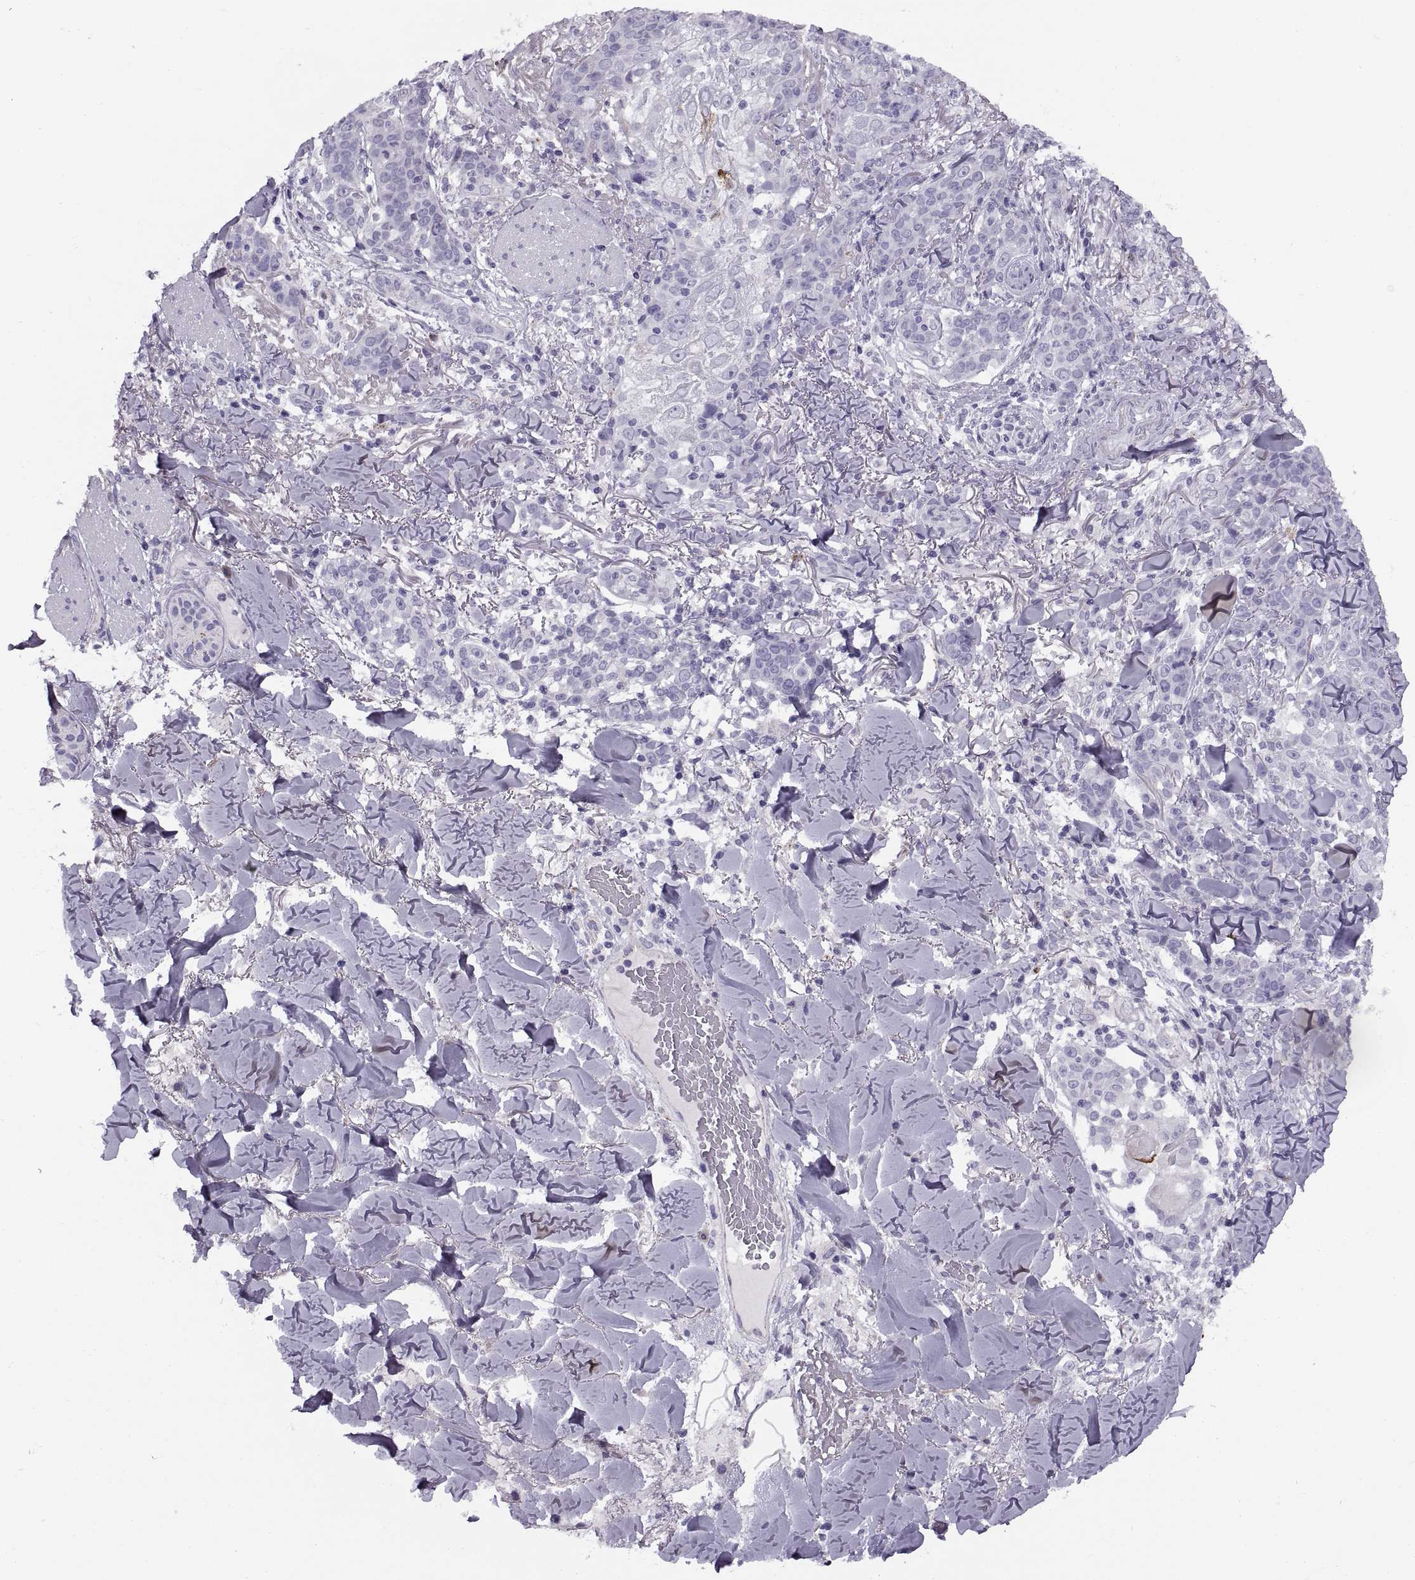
{"staining": {"intensity": "strong", "quantity": "<25%", "location": "cytoplasmic/membranous"}, "tissue": "skin cancer", "cell_type": "Tumor cells", "image_type": "cancer", "snomed": [{"axis": "morphology", "description": "Normal tissue, NOS"}, {"axis": "morphology", "description": "Squamous cell carcinoma, NOS"}, {"axis": "topography", "description": "Skin"}], "caption": "Immunohistochemical staining of skin squamous cell carcinoma exhibits medium levels of strong cytoplasmic/membranous protein positivity in about <25% of tumor cells.", "gene": "CALCR", "patient": {"sex": "female", "age": 83}}